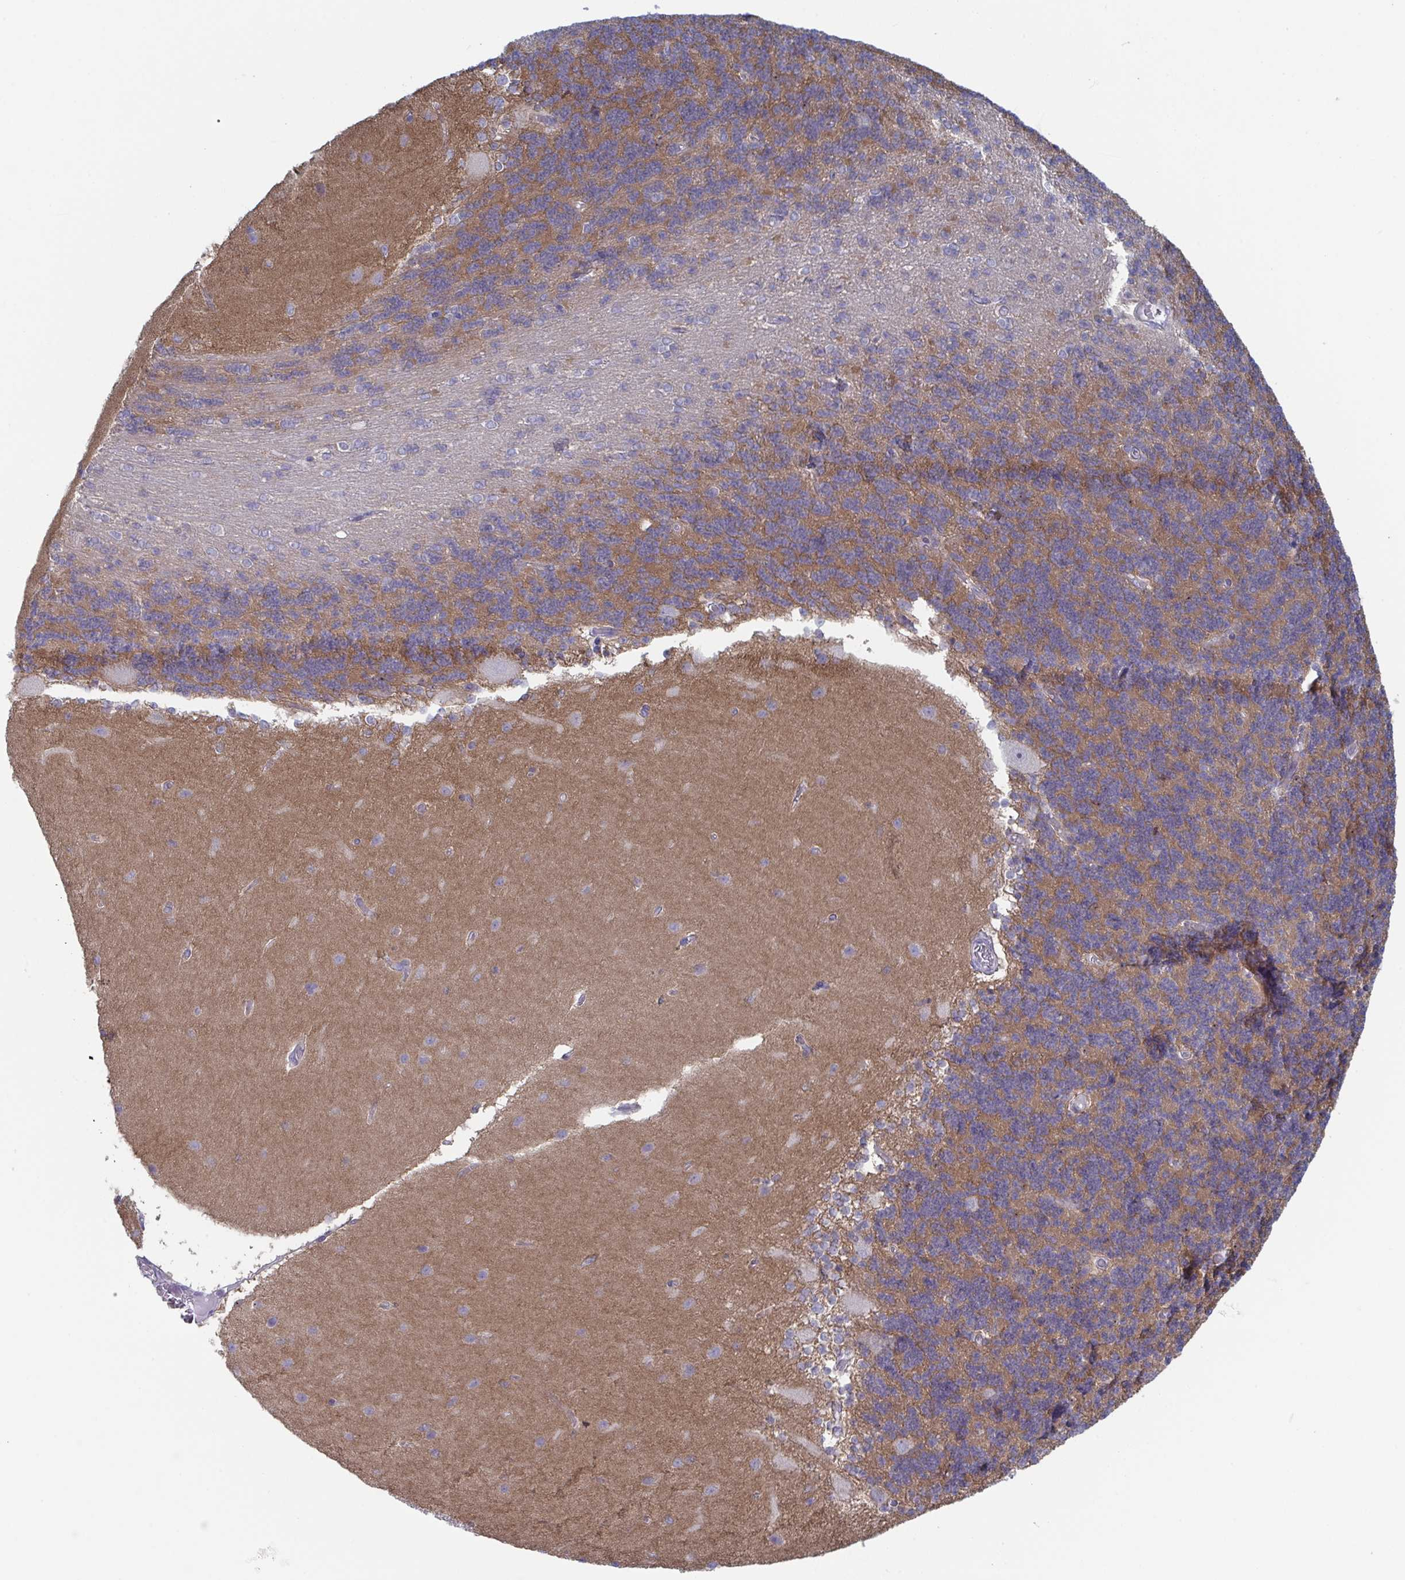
{"staining": {"intensity": "moderate", "quantity": "25%-75%", "location": "cytoplasmic/membranous"}, "tissue": "cerebellum", "cell_type": "Cells in granular layer", "image_type": "normal", "snomed": [{"axis": "morphology", "description": "Normal tissue, NOS"}, {"axis": "topography", "description": "Cerebellum"}], "caption": "About 25%-75% of cells in granular layer in benign cerebellum reveal moderate cytoplasmic/membranous protein expression as visualized by brown immunohistochemical staining.", "gene": "STK26", "patient": {"sex": "female", "age": 54}}